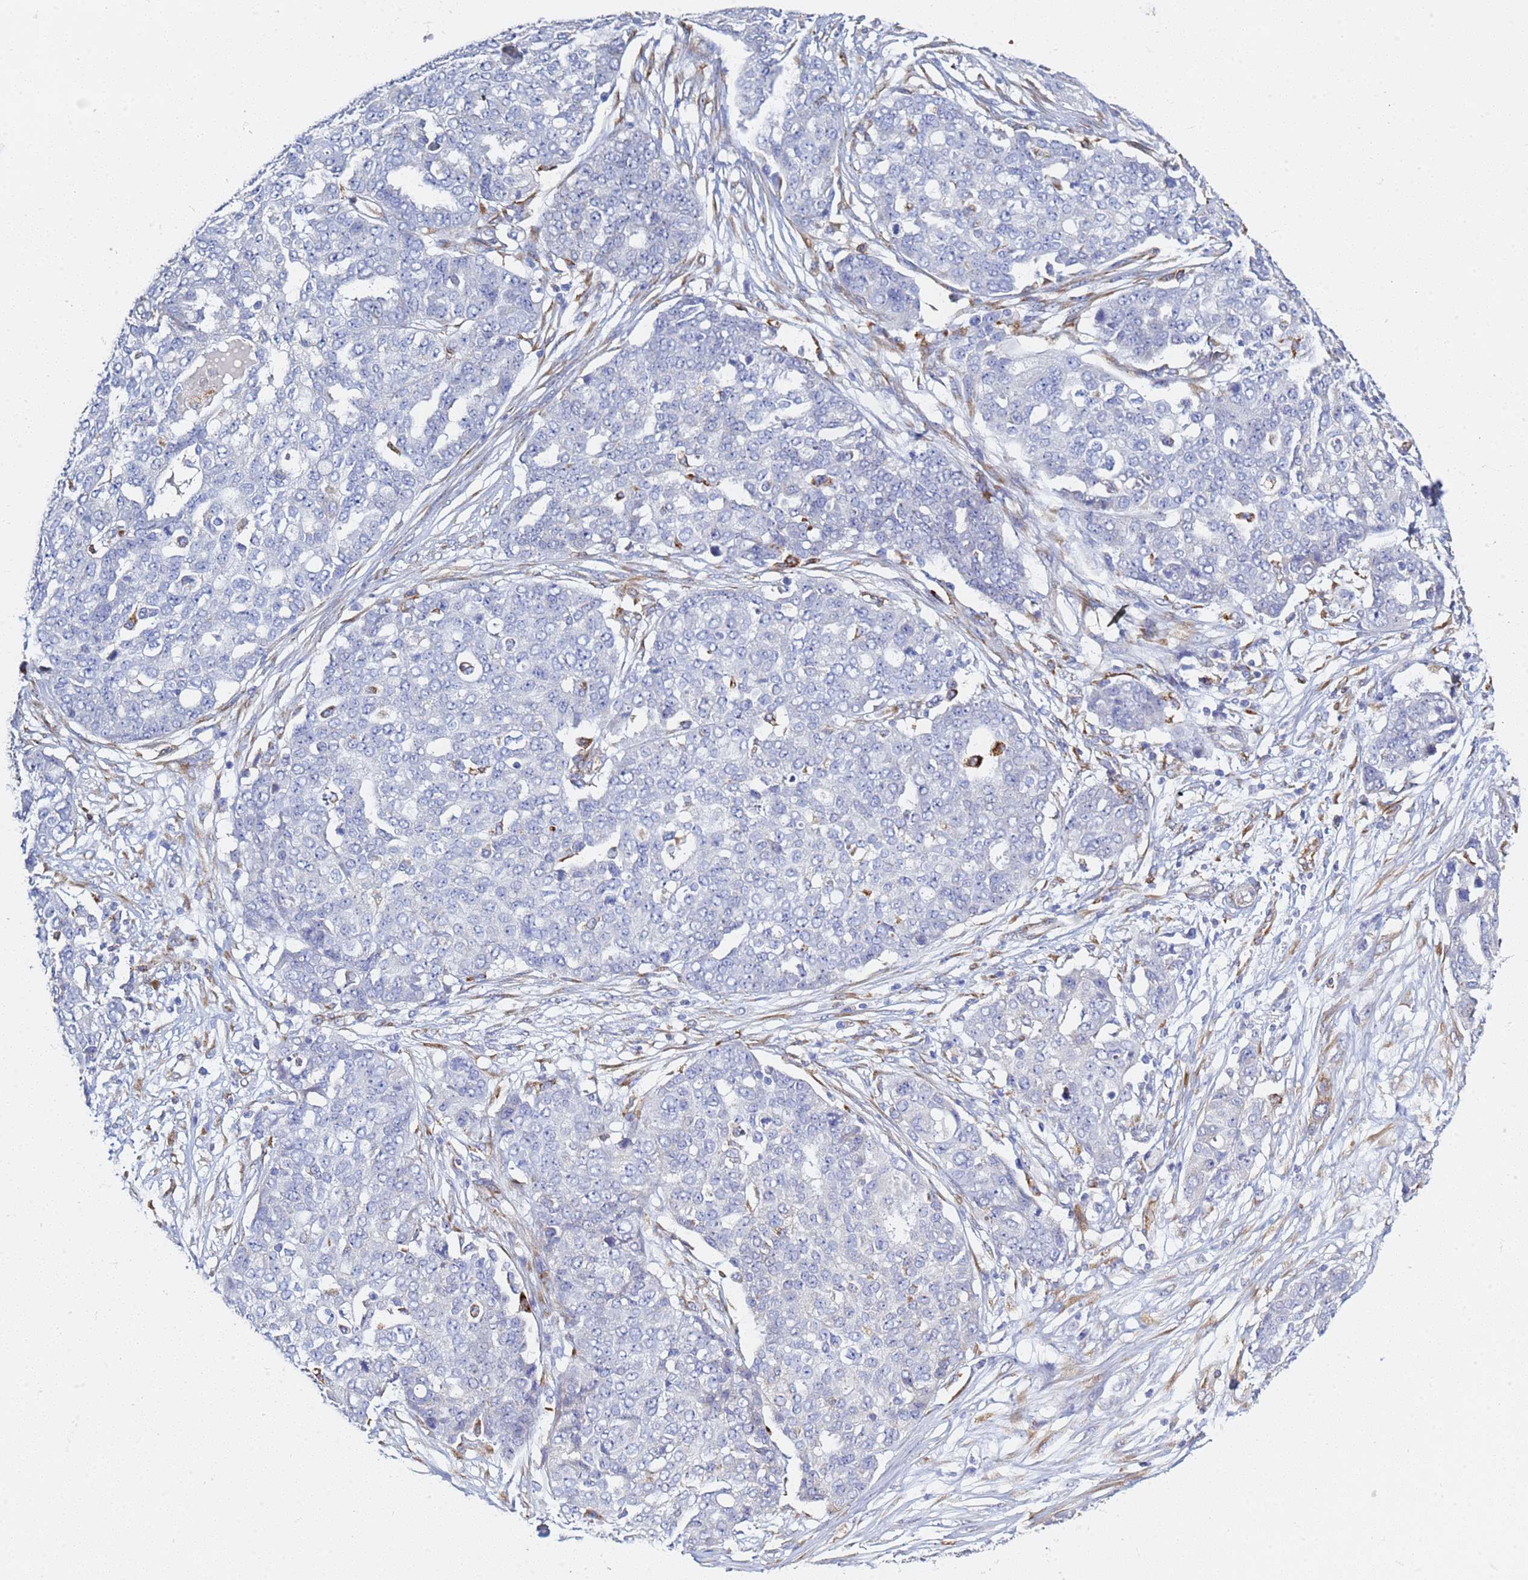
{"staining": {"intensity": "negative", "quantity": "none", "location": "none"}, "tissue": "ovarian cancer", "cell_type": "Tumor cells", "image_type": "cancer", "snomed": [{"axis": "morphology", "description": "Cystadenocarcinoma, serous, NOS"}, {"axis": "topography", "description": "Soft tissue"}, {"axis": "topography", "description": "Ovary"}], "caption": "Tumor cells are negative for brown protein staining in ovarian cancer (serous cystadenocarcinoma). (DAB (3,3'-diaminobenzidine) immunohistochemistry with hematoxylin counter stain).", "gene": "GDAP2", "patient": {"sex": "female", "age": 57}}